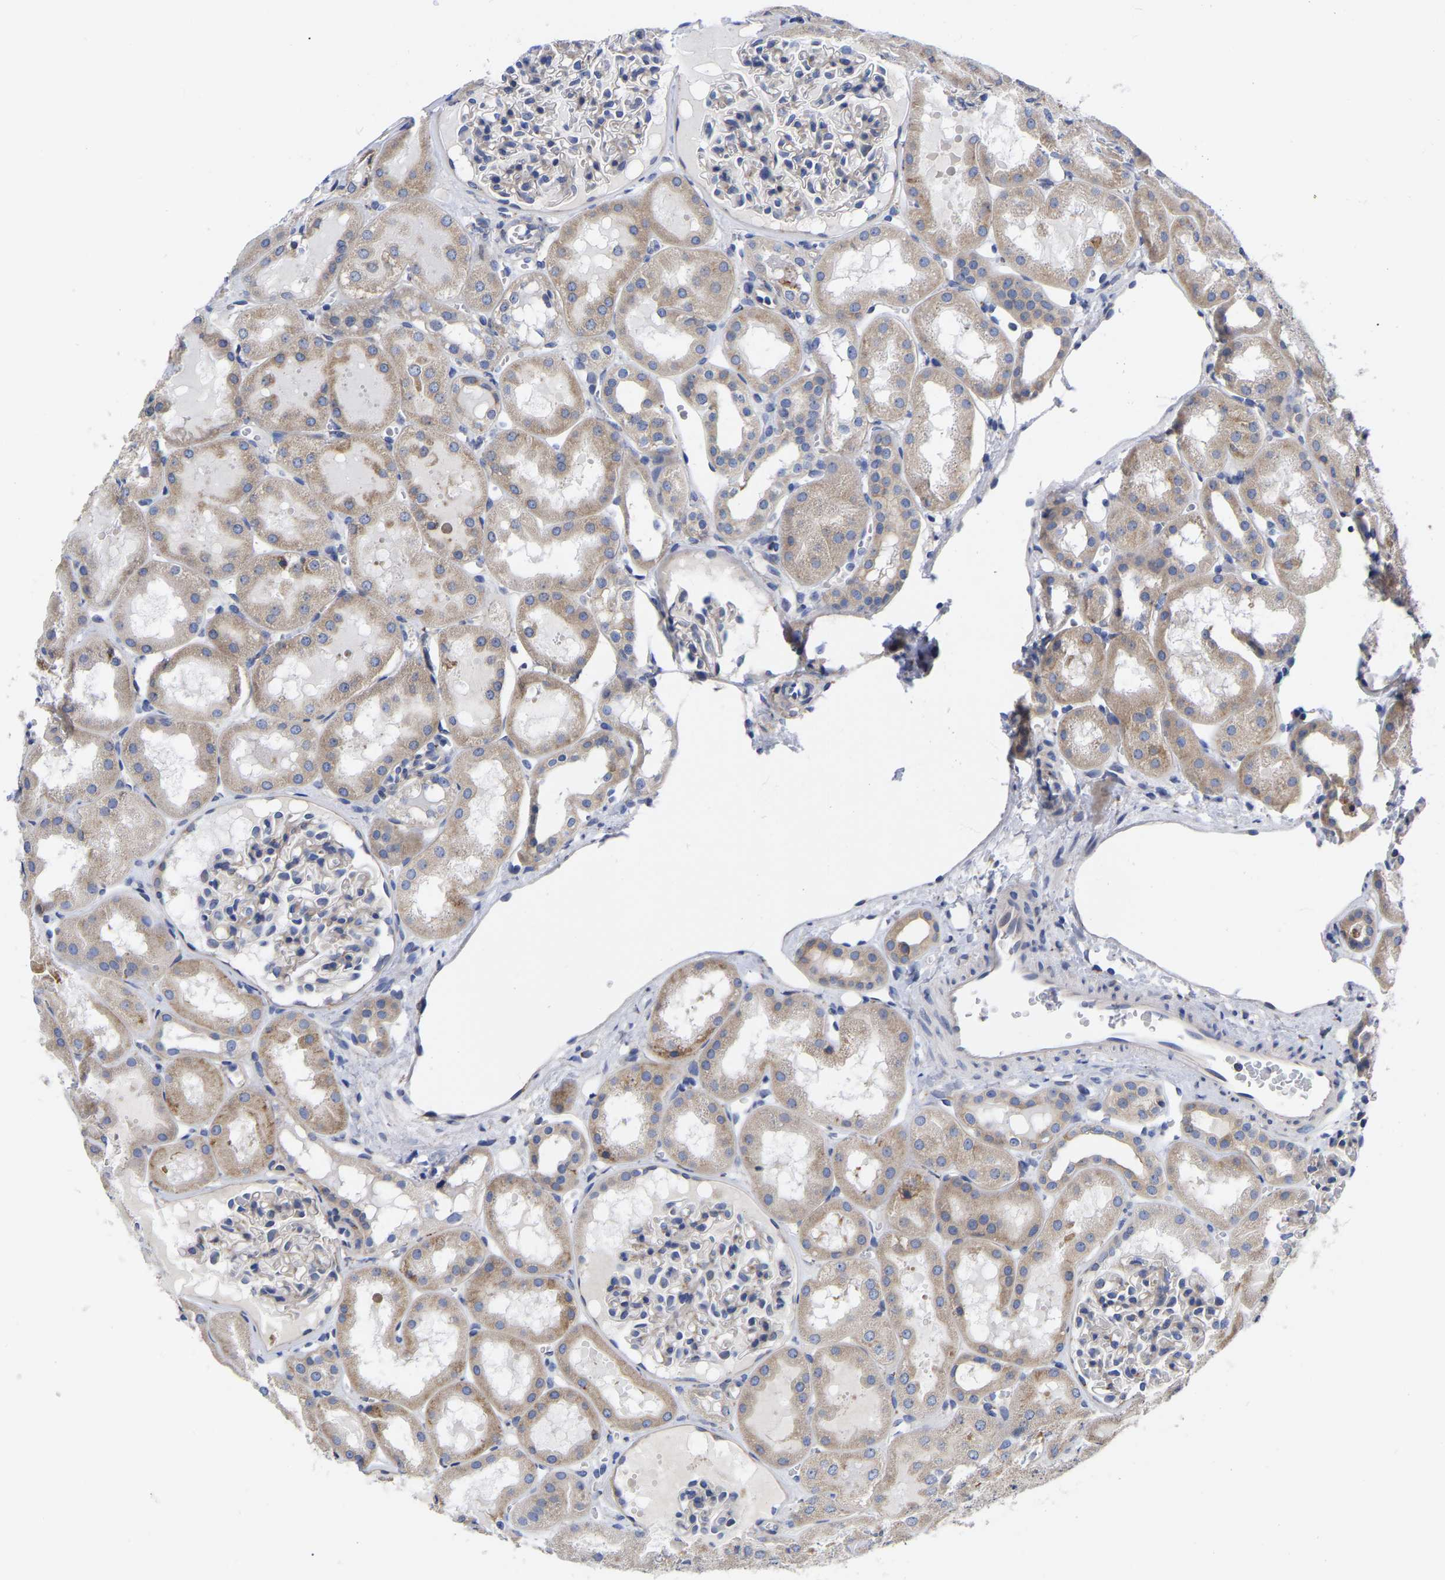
{"staining": {"intensity": "weak", "quantity": "25%-75%", "location": "cytoplasmic/membranous"}, "tissue": "kidney", "cell_type": "Cells in glomeruli", "image_type": "normal", "snomed": [{"axis": "morphology", "description": "Normal tissue, NOS"}, {"axis": "topography", "description": "Kidney"}, {"axis": "topography", "description": "Urinary bladder"}], "caption": "High-power microscopy captured an immunohistochemistry (IHC) micrograph of unremarkable kidney, revealing weak cytoplasmic/membranous positivity in about 25%-75% of cells in glomeruli.", "gene": "CFAP298", "patient": {"sex": "male", "age": 16}}